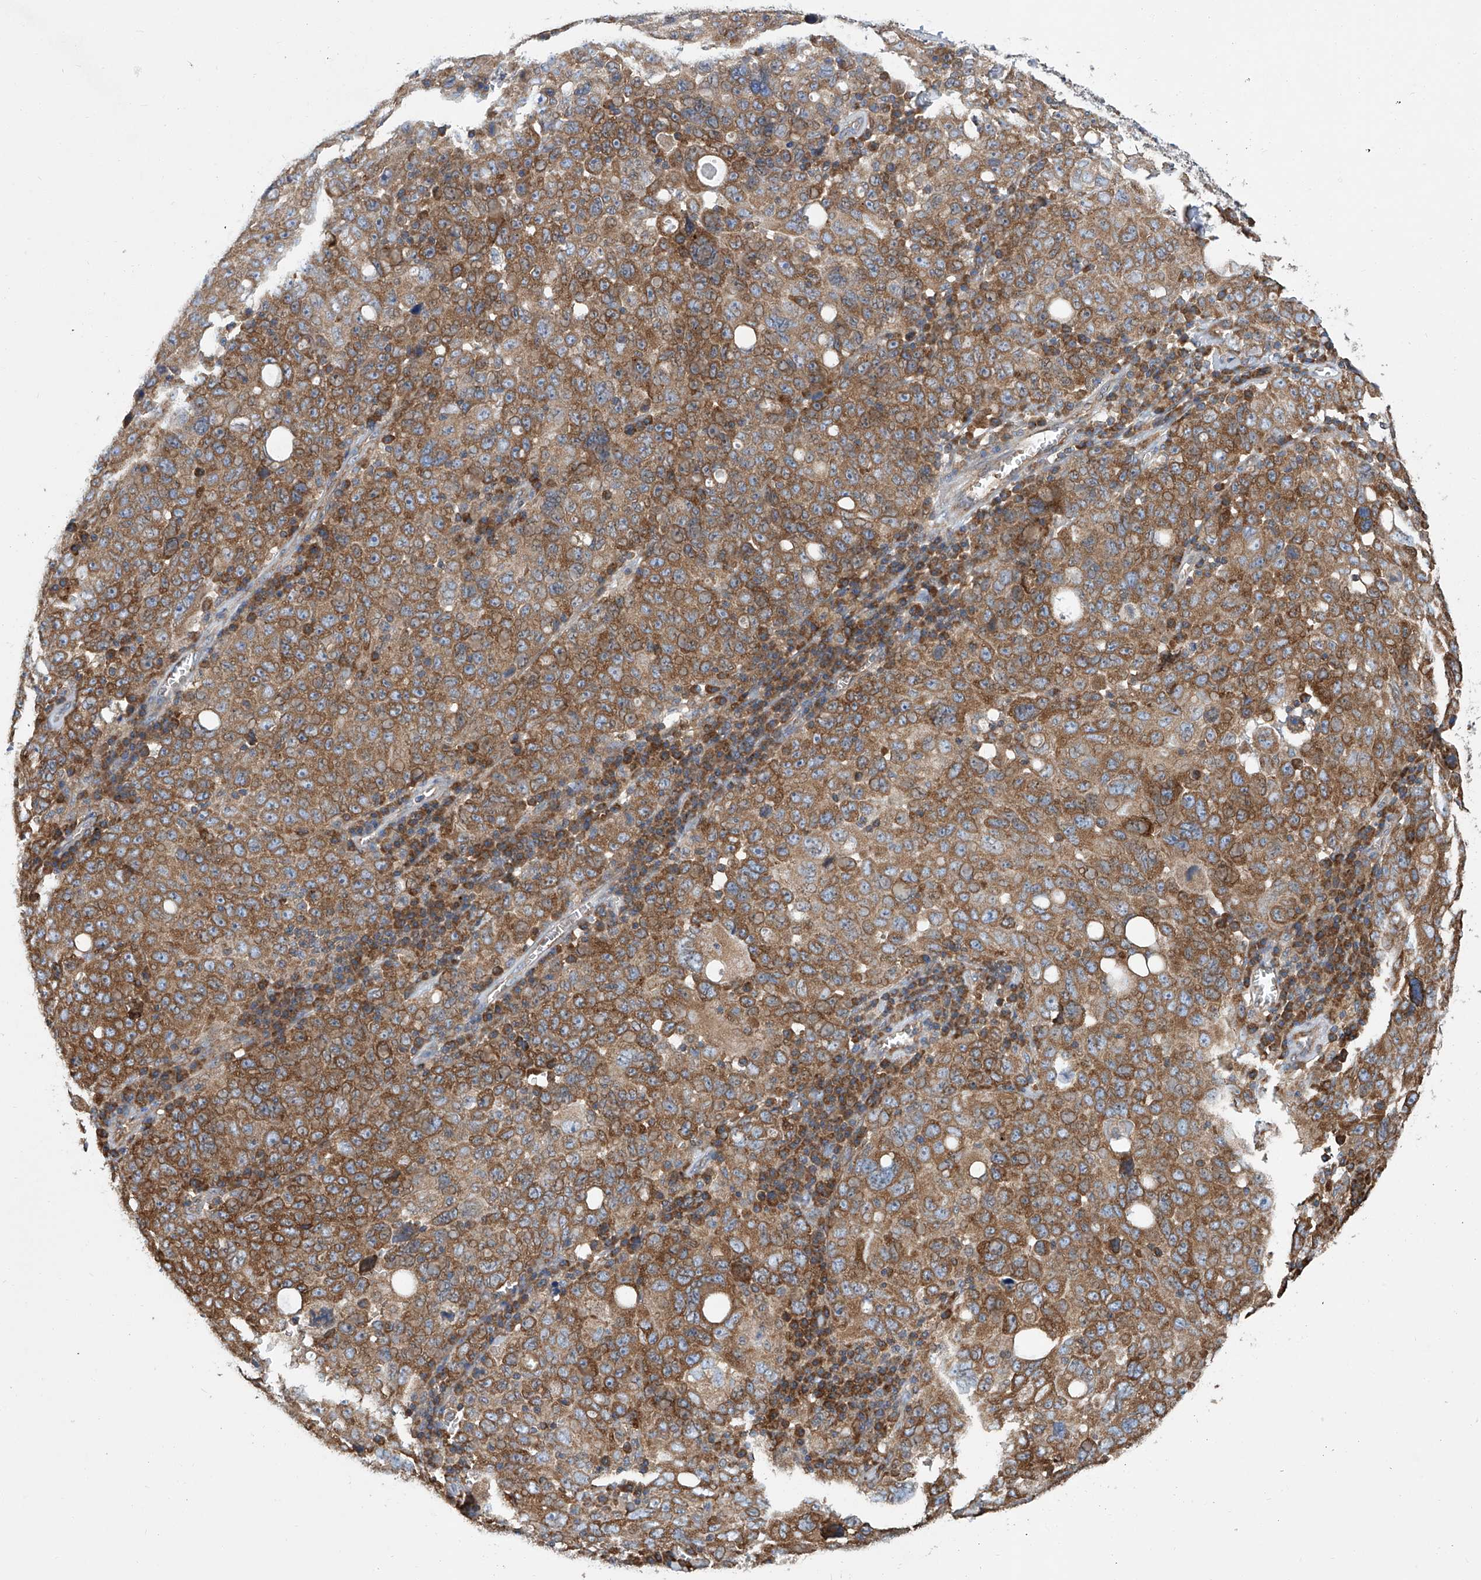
{"staining": {"intensity": "moderate", "quantity": ">75%", "location": "cytoplasmic/membranous"}, "tissue": "ovarian cancer", "cell_type": "Tumor cells", "image_type": "cancer", "snomed": [{"axis": "morphology", "description": "Carcinoma, endometroid"}, {"axis": "topography", "description": "Ovary"}], "caption": "The photomicrograph shows immunohistochemical staining of endometroid carcinoma (ovarian). There is moderate cytoplasmic/membranous expression is present in about >75% of tumor cells. The staining was performed using DAB, with brown indicating positive protein expression. Nuclei are stained blue with hematoxylin.", "gene": "SENP2", "patient": {"sex": "female", "age": 62}}